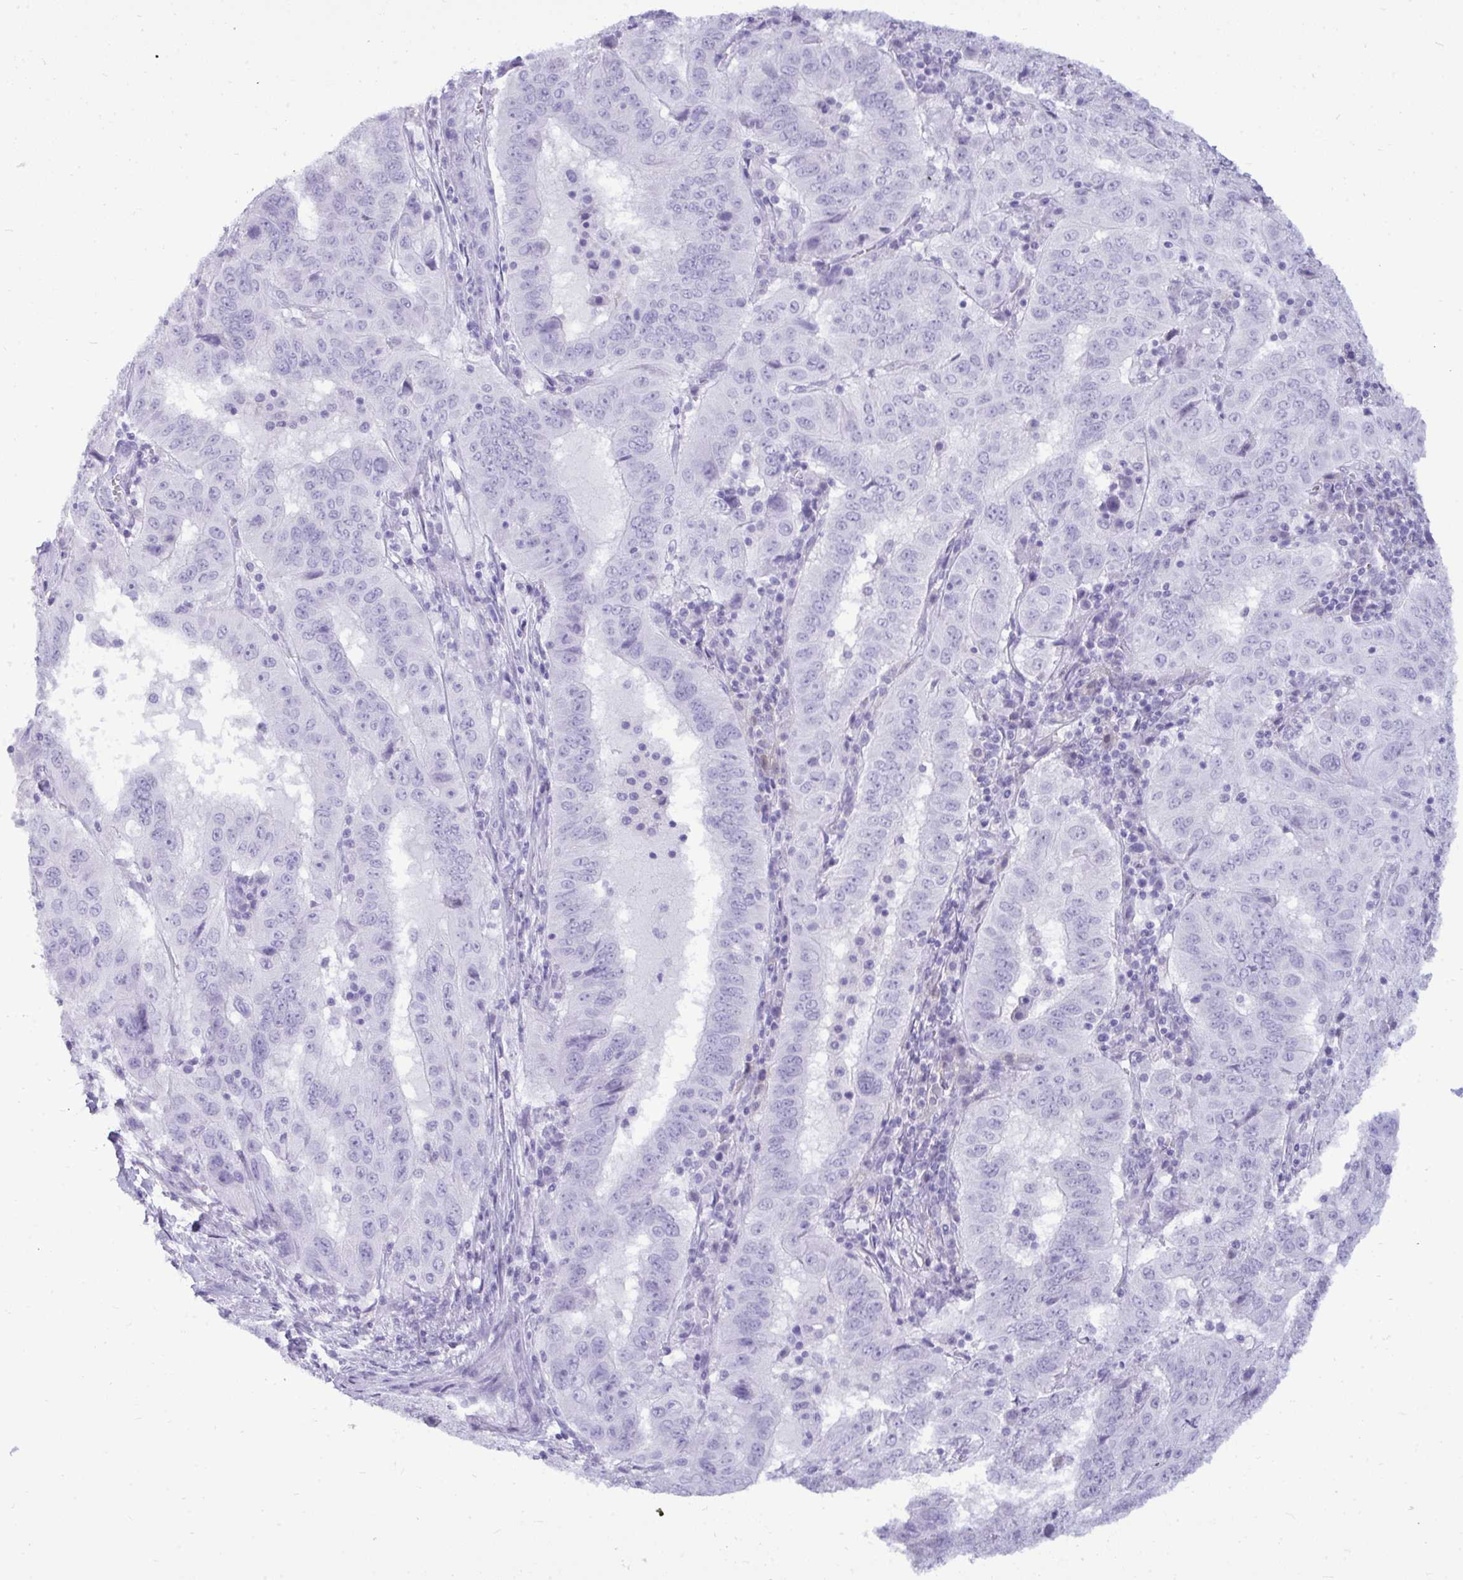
{"staining": {"intensity": "negative", "quantity": "none", "location": "none"}, "tissue": "pancreatic cancer", "cell_type": "Tumor cells", "image_type": "cancer", "snomed": [{"axis": "morphology", "description": "Adenocarcinoma, NOS"}, {"axis": "topography", "description": "Pancreas"}], "caption": "Immunohistochemistry of adenocarcinoma (pancreatic) shows no staining in tumor cells.", "gene": "ANKRD60", "patient": {"sex": "male", "age": 63}}